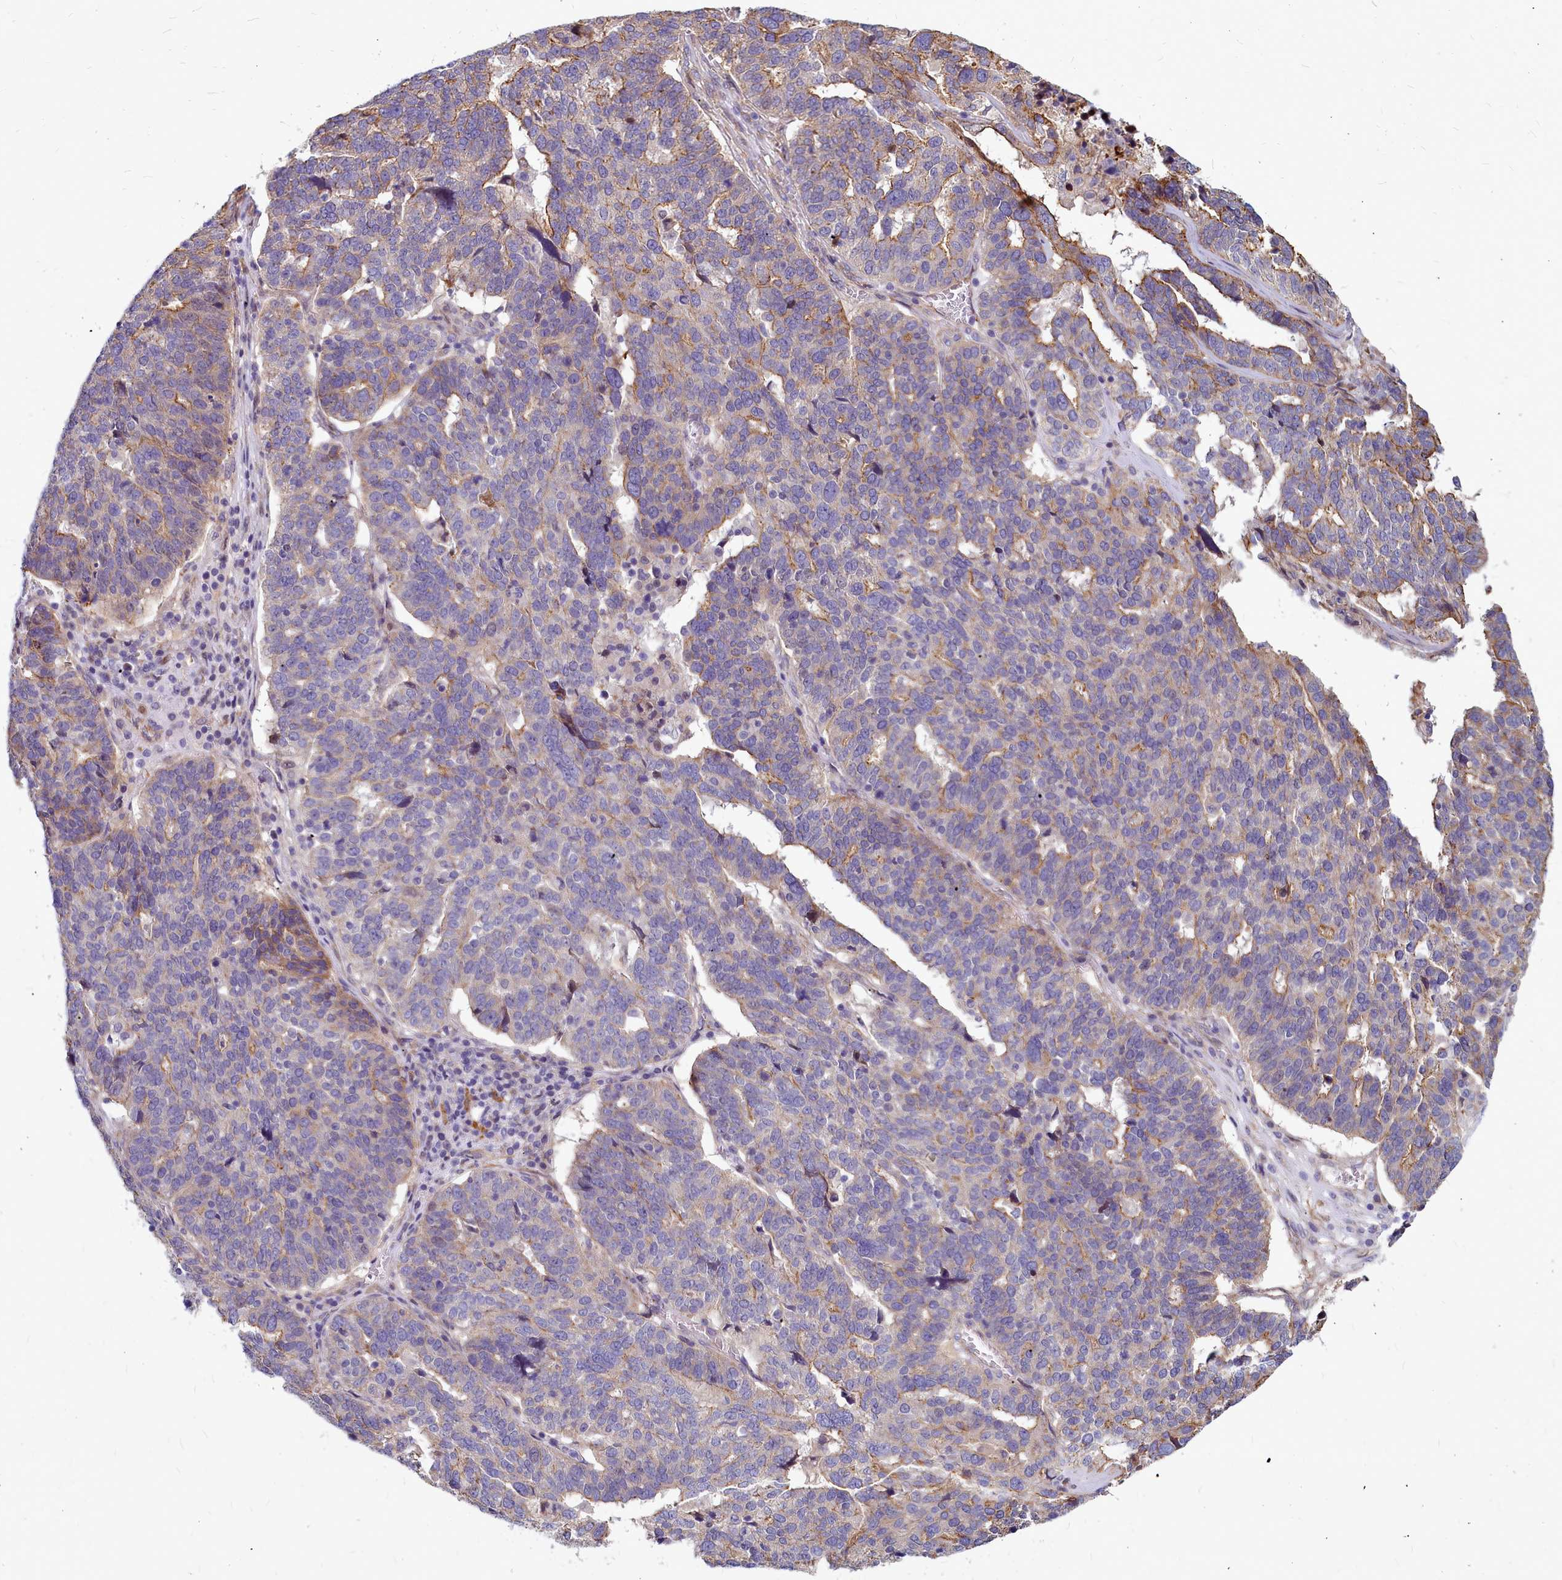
{"staining": {"intensity": "moderate", "quantity": "<25%", "location": "cytoplasmic/membranous"}, "tissue": "ovarian cancer", "cell_type": "Tumor cells", "image_type": "cancer", "snomed": [{"axis": "morphology", "description": "Cystadenocarcinoma, serous, NOS"}, {"axis": "topography", "description": "Ovary"}], "caption": "A histopathology image of serous cystadenocarcinoma (ovarian) stained for a protein demonstrates moderate cytoplasmic/membranous brown staining in tumor cells. (Brightfield microscopy of DAB IHC at high magnification).", "gene": "TTC5", "patient": {"sex": "female", "age": 59}}